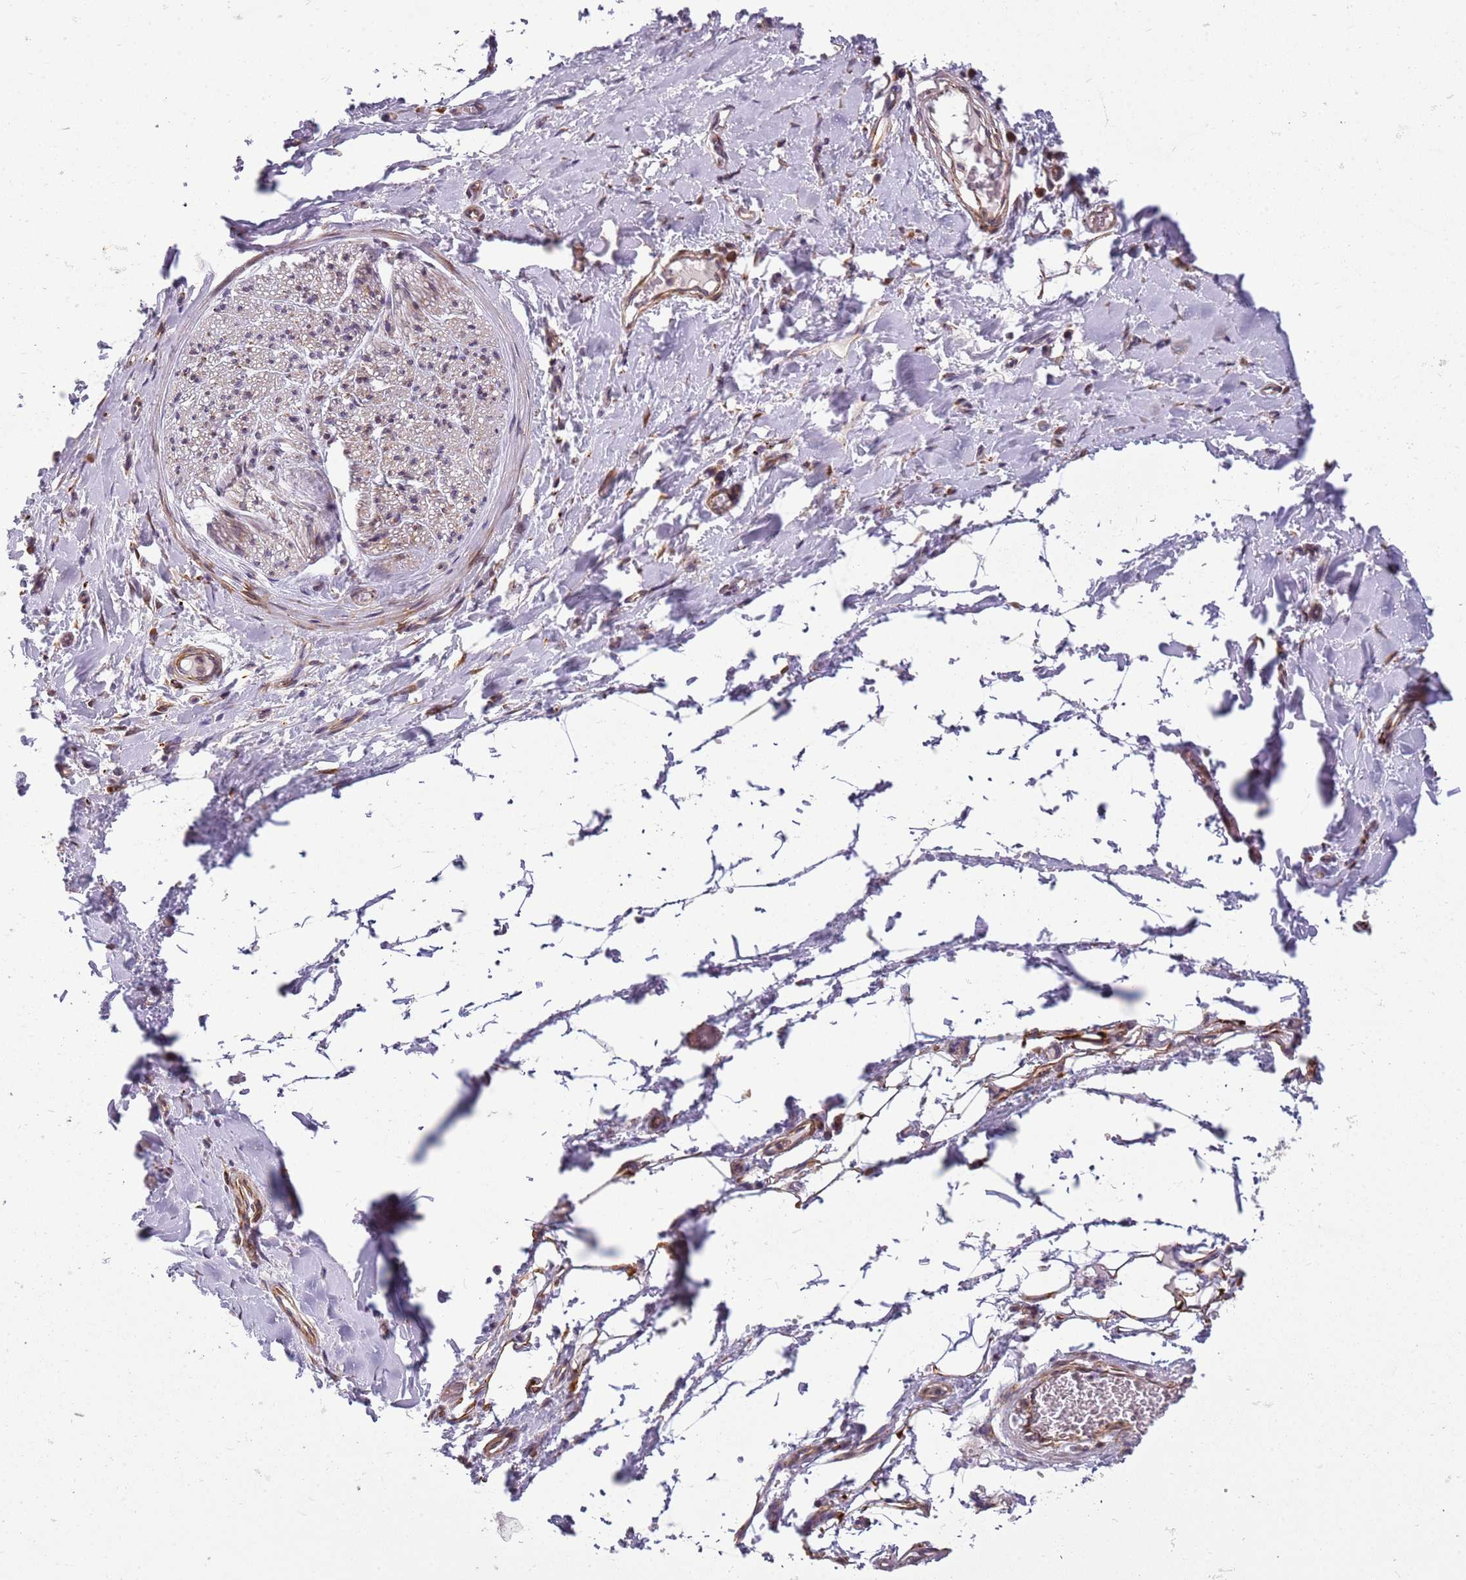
{"staining": {"intensity": "moderate", "quantity": ">75%", "location": "cytoplasmic/membranous"}, "tissue": "adipose tissue", "cell_type": "Adipocytes", "image_type": "normal", "snomed": [{"axis": "morphology", "description": "Normal tissue, NOS"}, {"axis": "morphology", "description": "Adenocarcinoma, NOS"}, {"axis": "topography", "description": "Stomach, upper"}, {"axis": "topography", "description": "Peripheral nerve tissue"}], "caption": "Immunohistochemistry (IHC) image of normal human adipose tissue stained for a protein (brown), which demonstrates medium levels of moderate cytoplasmic/membranous positivity in about >75% of adipocytes.", "gene": "PVRIG", "patient": {"sex": "male", "age": 62}}